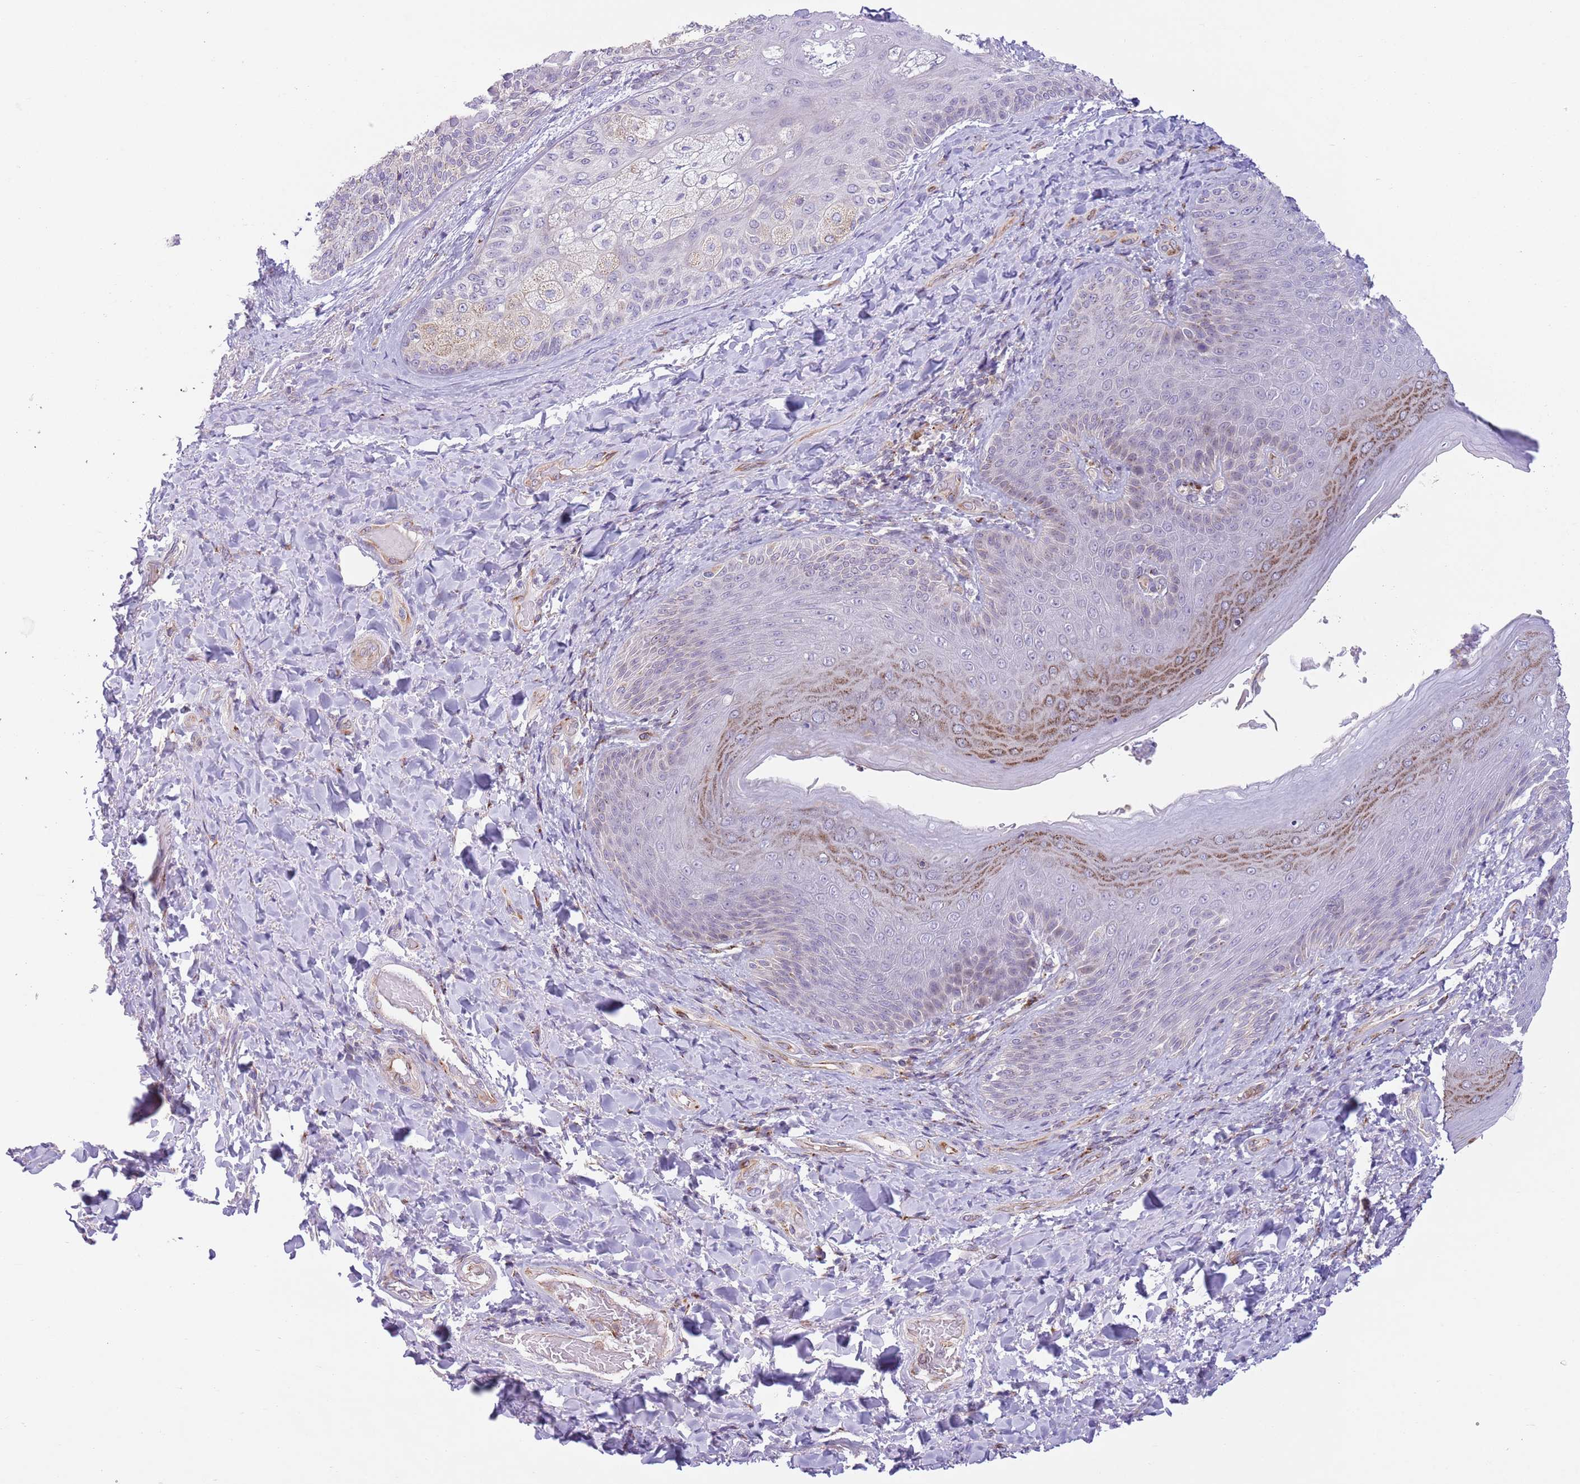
{"staining": {"intensity": "strong", "quantity": "<25%", "location": "cytoplasmic/membranous"}, "tissue": "skin", "cell_type": "Epidermal cells", "image_type": "normal", "snomed": [{"axis": "morphology", "description": "Normal tissue, NOS"}, {"axis": "topography", "description": "Anal"}], "caption": "Immunohistochemistry of normal skin shows medium levels of strong cytoplasmic/membranous expression in approximately <25% of epidermal cells.", "gene": "C20orf96", "patient": {"sex": "female", "age": 89}}